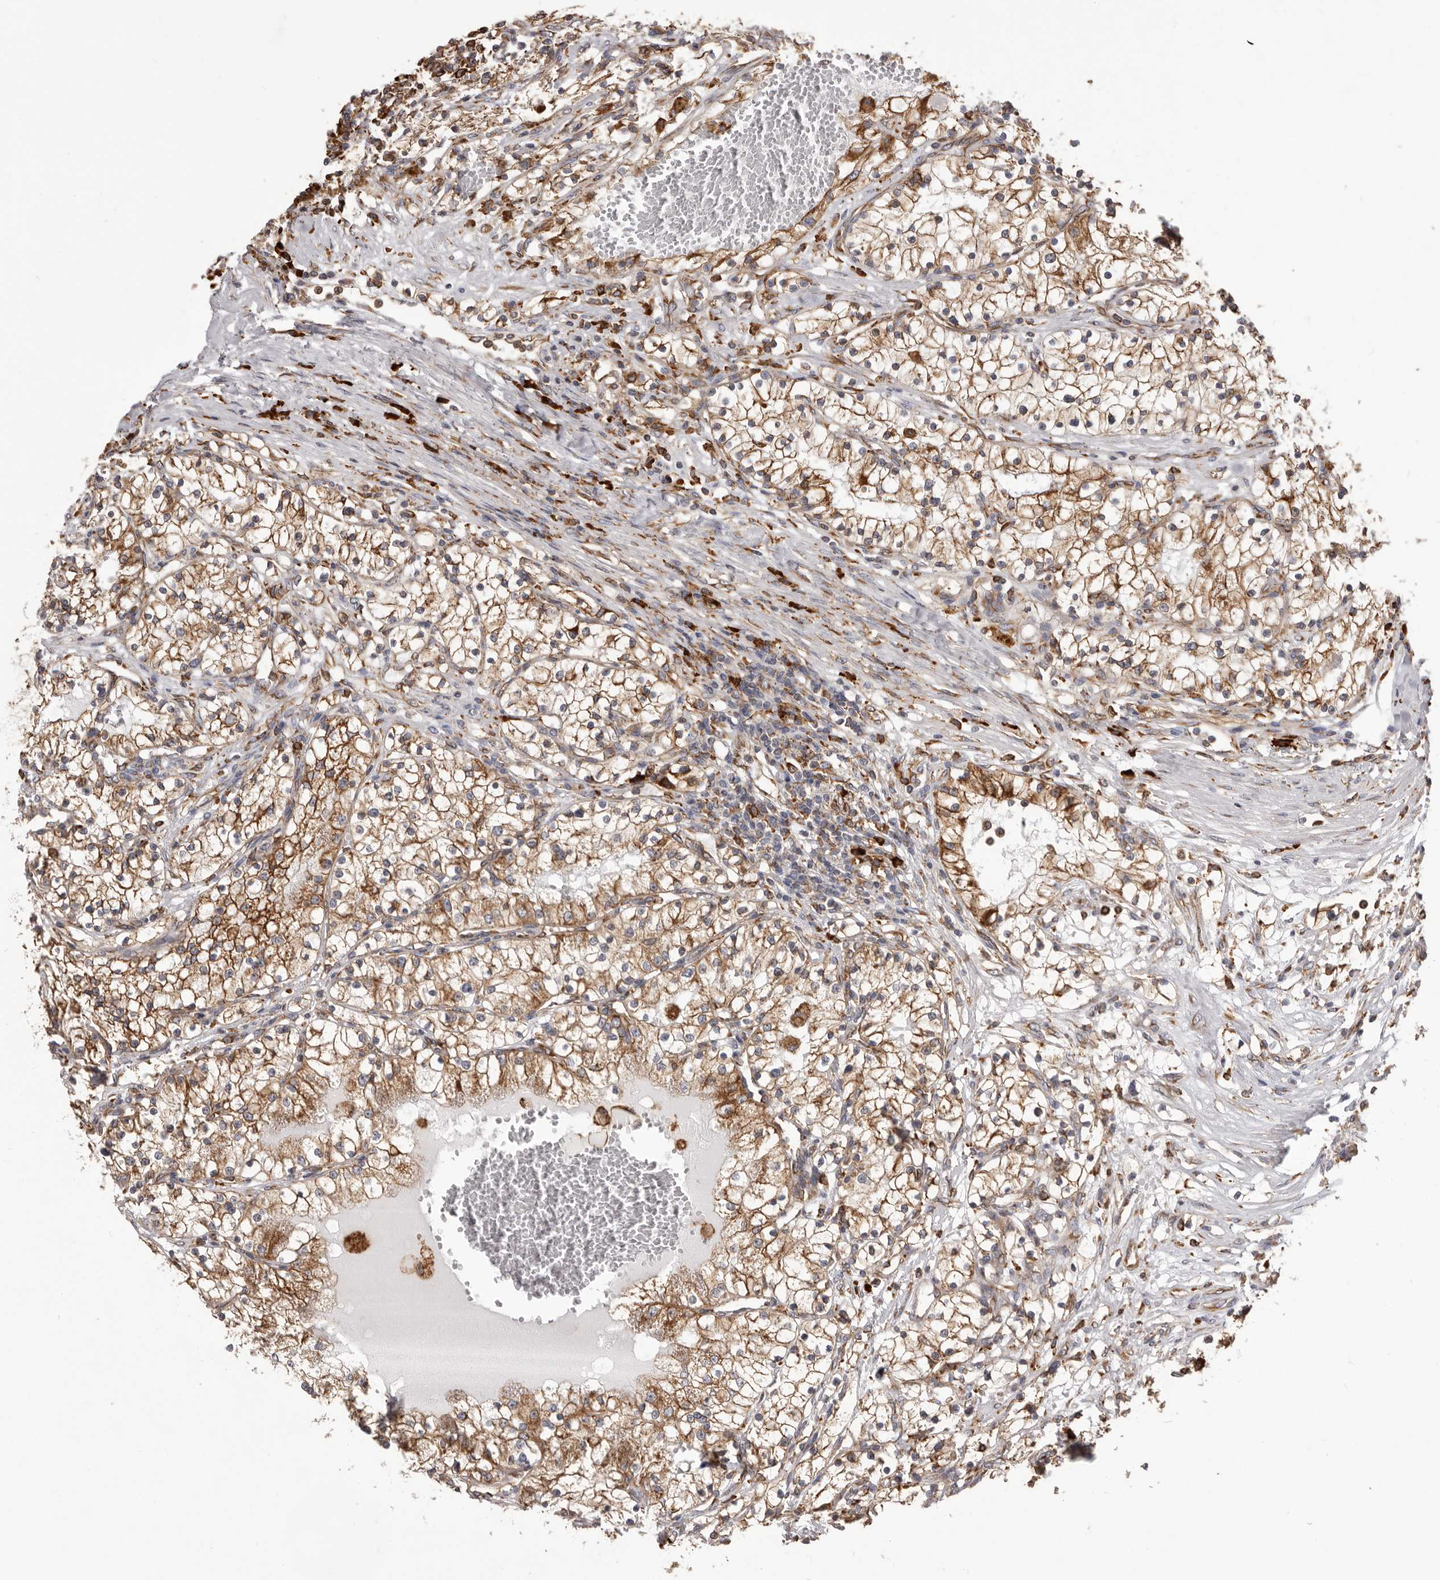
{"staining": {"intensity": "moderate", "quantity": ">75%", "location": "cytoplasmic/membranous"}, "tissue": "renal cancer", "cell_type": "Tumor cells", "image_type": "cancer", "snomed": [{"axis": "morphology", "description": "Normal tissue, NOS"}, {"axis": "morphology", "description": "Adenocarcinoma, NOS"}, {"axis": "topography", "description": "Kidney"}], "caption": "The image displays immunohistochemical staining of renal cancer (adenocarcinoma). There is moderate cytoplasmic/membranous expression is seen in about >75% of tumor cells.", "gene": "QRSL1", "patient": {"sex": "male", "age": 68}}